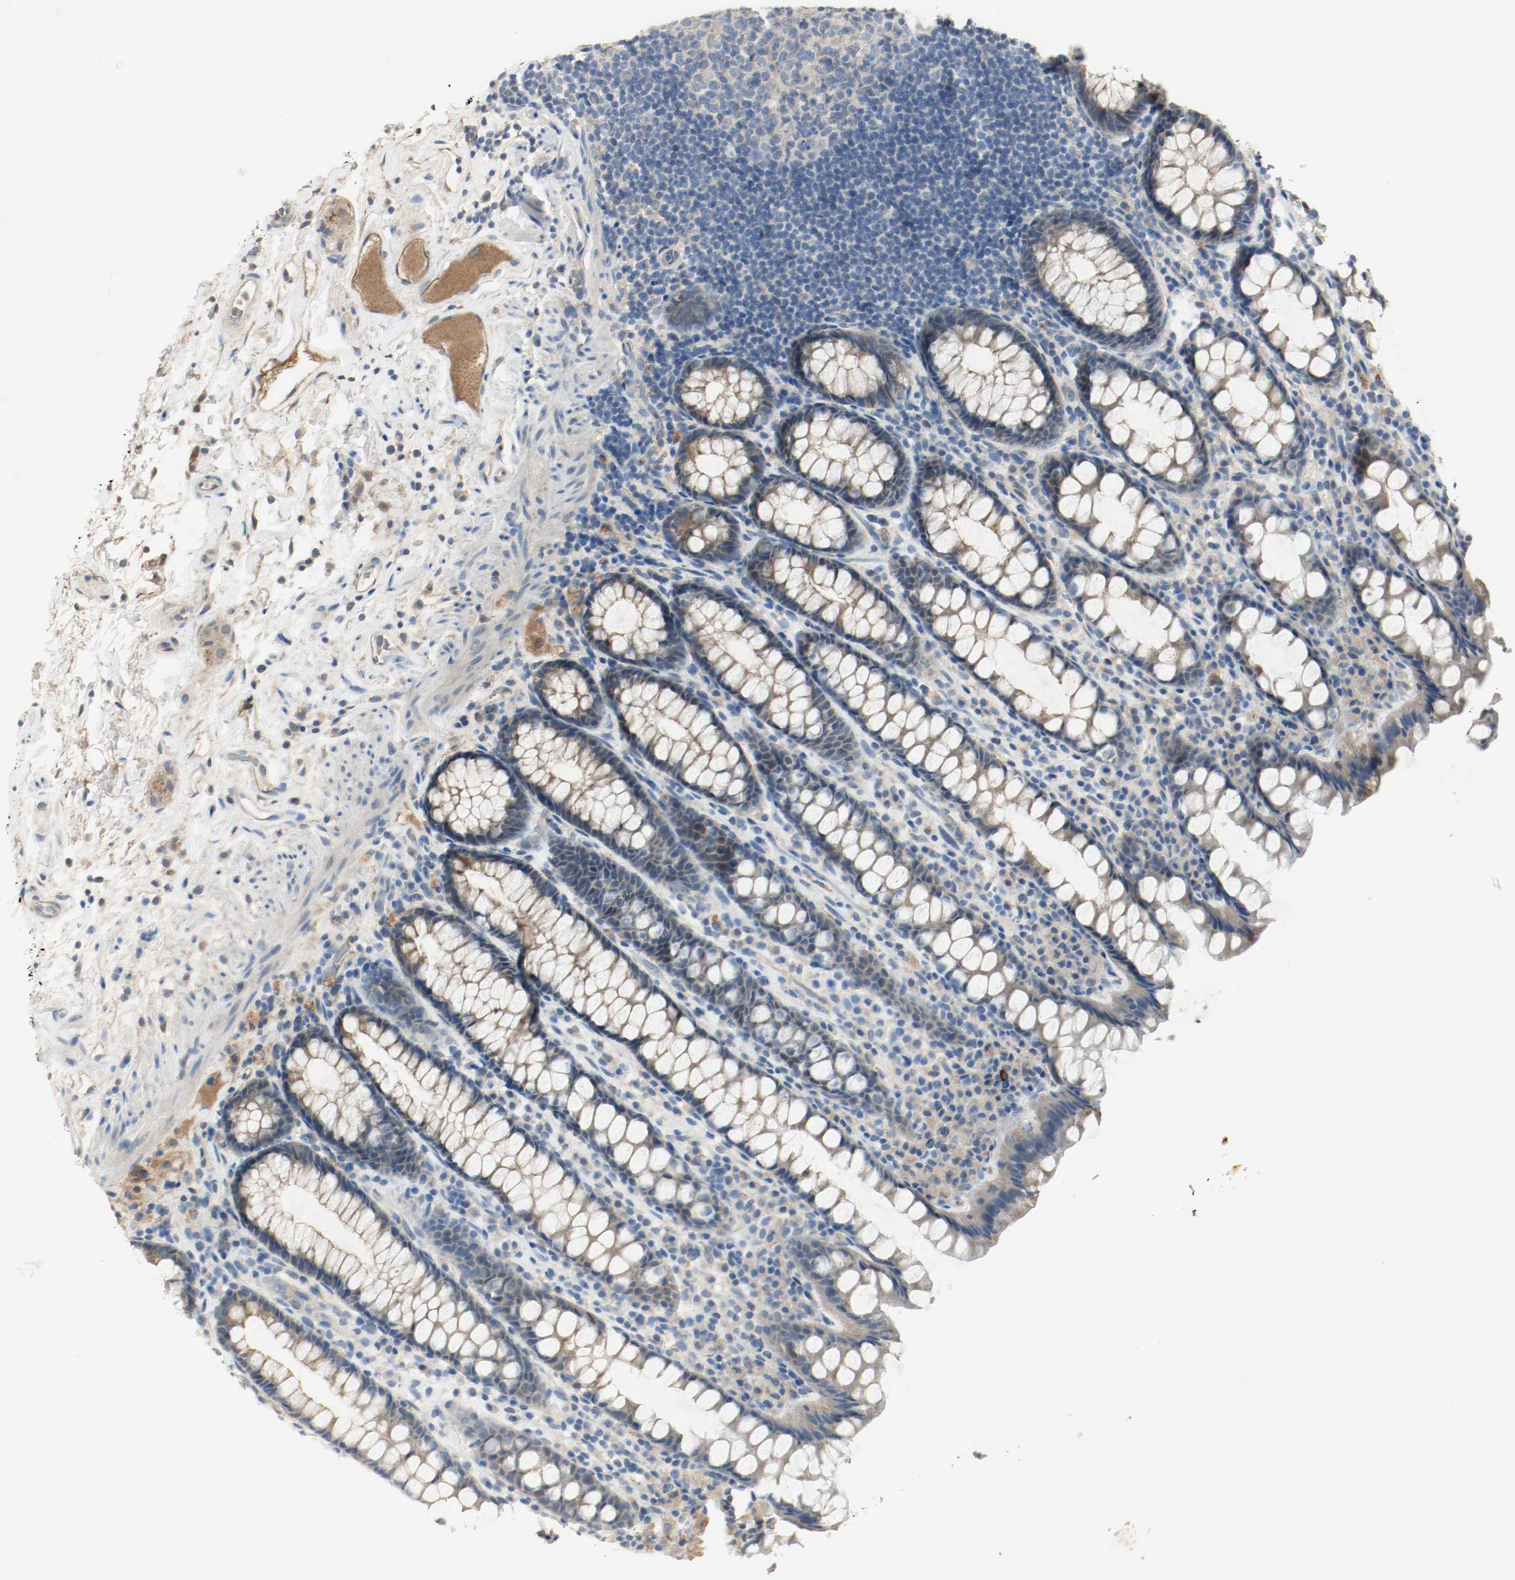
{"staining": {"intensity": "weak", "quantity": "25%-75%", "location": "cytoplasmic/membranous"}, "tissue": "rectum", "cell_type": "Glandular cells", "image_type": "normal", "snomed": [{"axis": "morphology", "description": "Normal tissue, NOS"}, {"axis": "topography", "description": "Rectum"}], "caption": "The immunohistochemical stain labels weak cytoplasmic/membranous staining in glandular cells of unremarkable rectum.", "gene": "MELTF", "patient": {"sex": "male", "age": 92}}